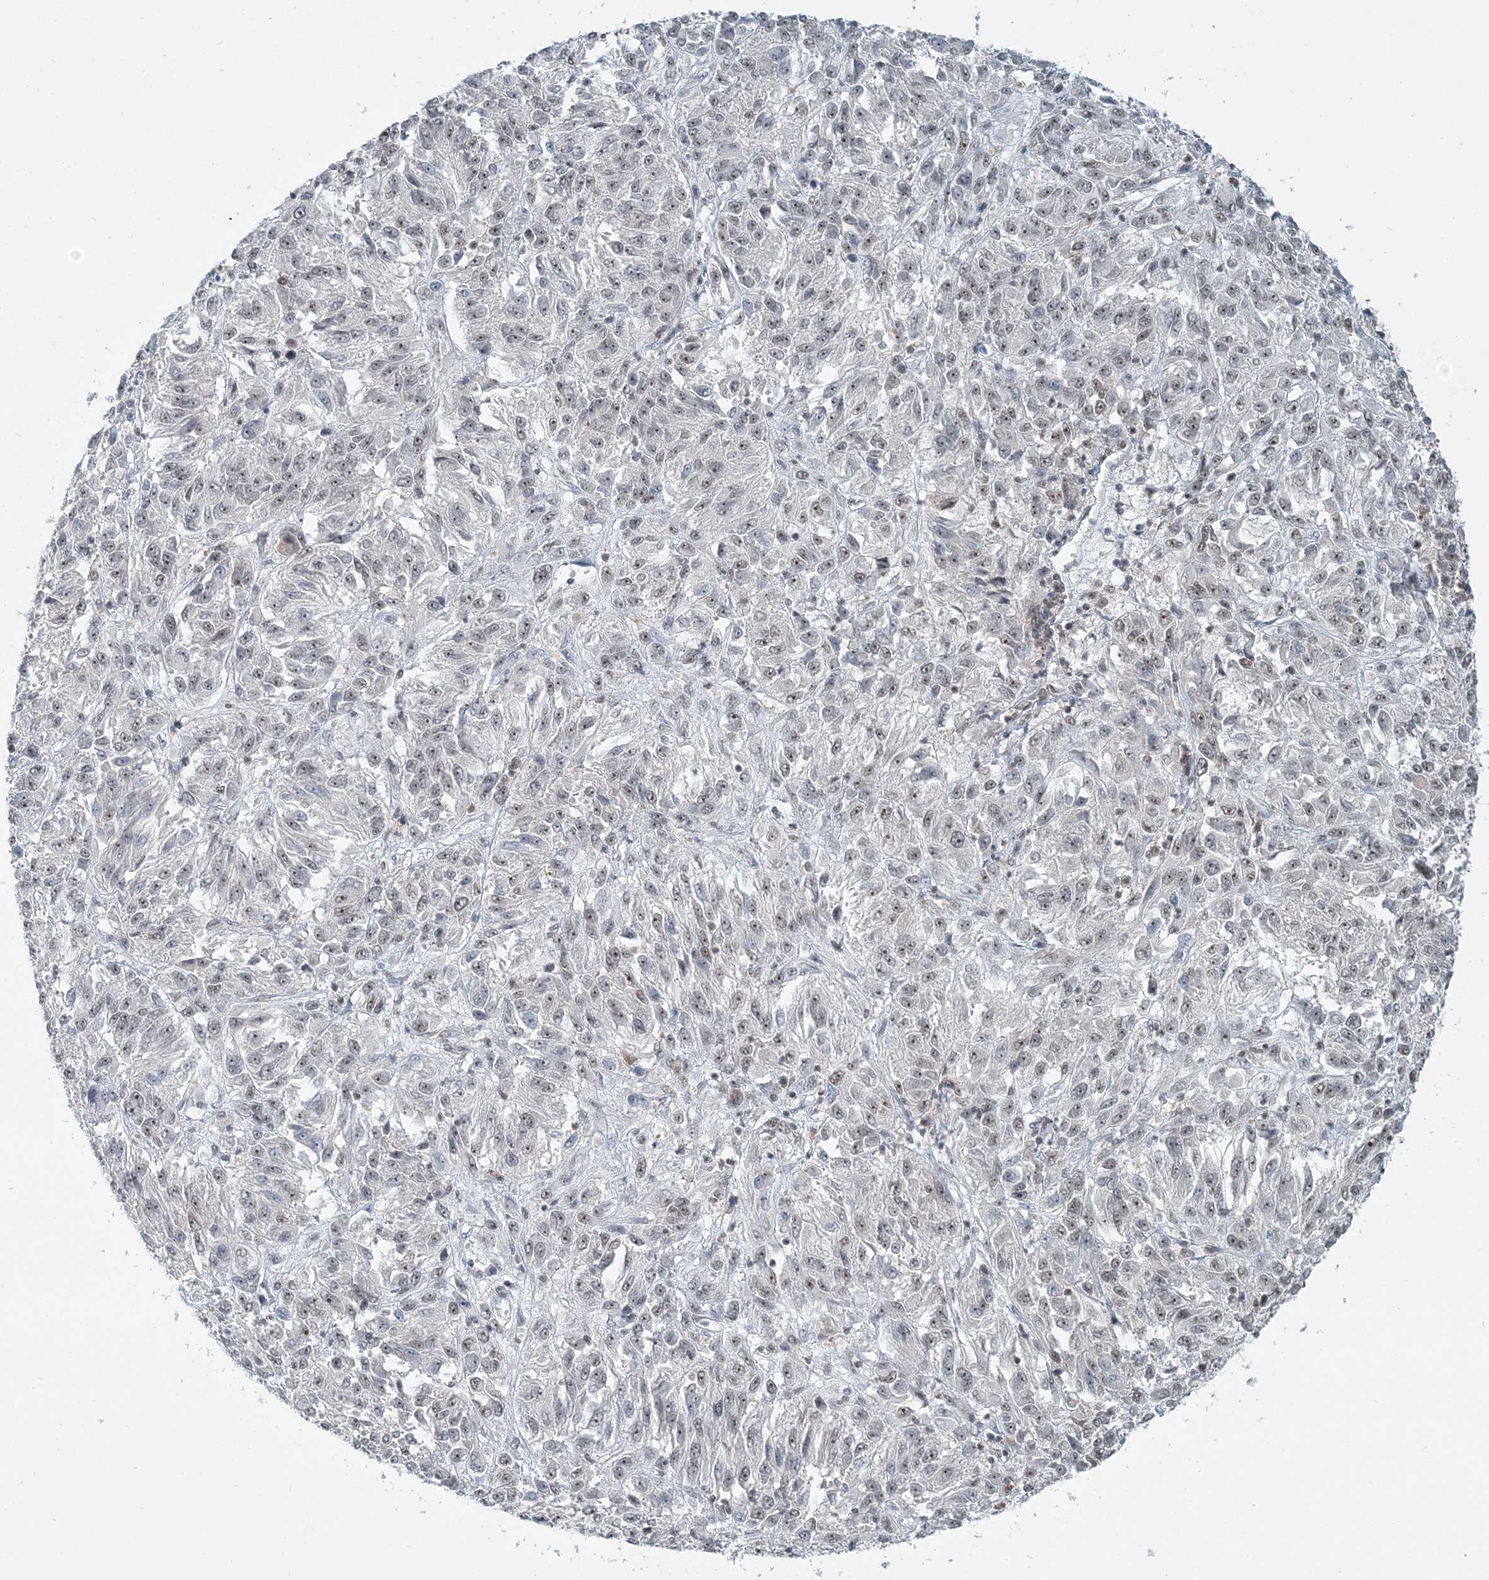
{"staining": {"intensity": "weak", "quantity": "25%-75%", "location": "nuclear"}, "tissue": "melanoma", "cell_type": "Tumor cells", "image_type": "cancer", "snomed": [{"axis": "morphology", "description": "Malignant melanoma, Metastatic site"}, {"axis": "topography", "description": "Lung"}], "caption": "Brown immunohistochemical staining in melanoma reveals weak nuclear staining in about 25%-75% of tumor cells.", "gene": "PLRG1", "patient": {"sex": "male", "age": 64}}